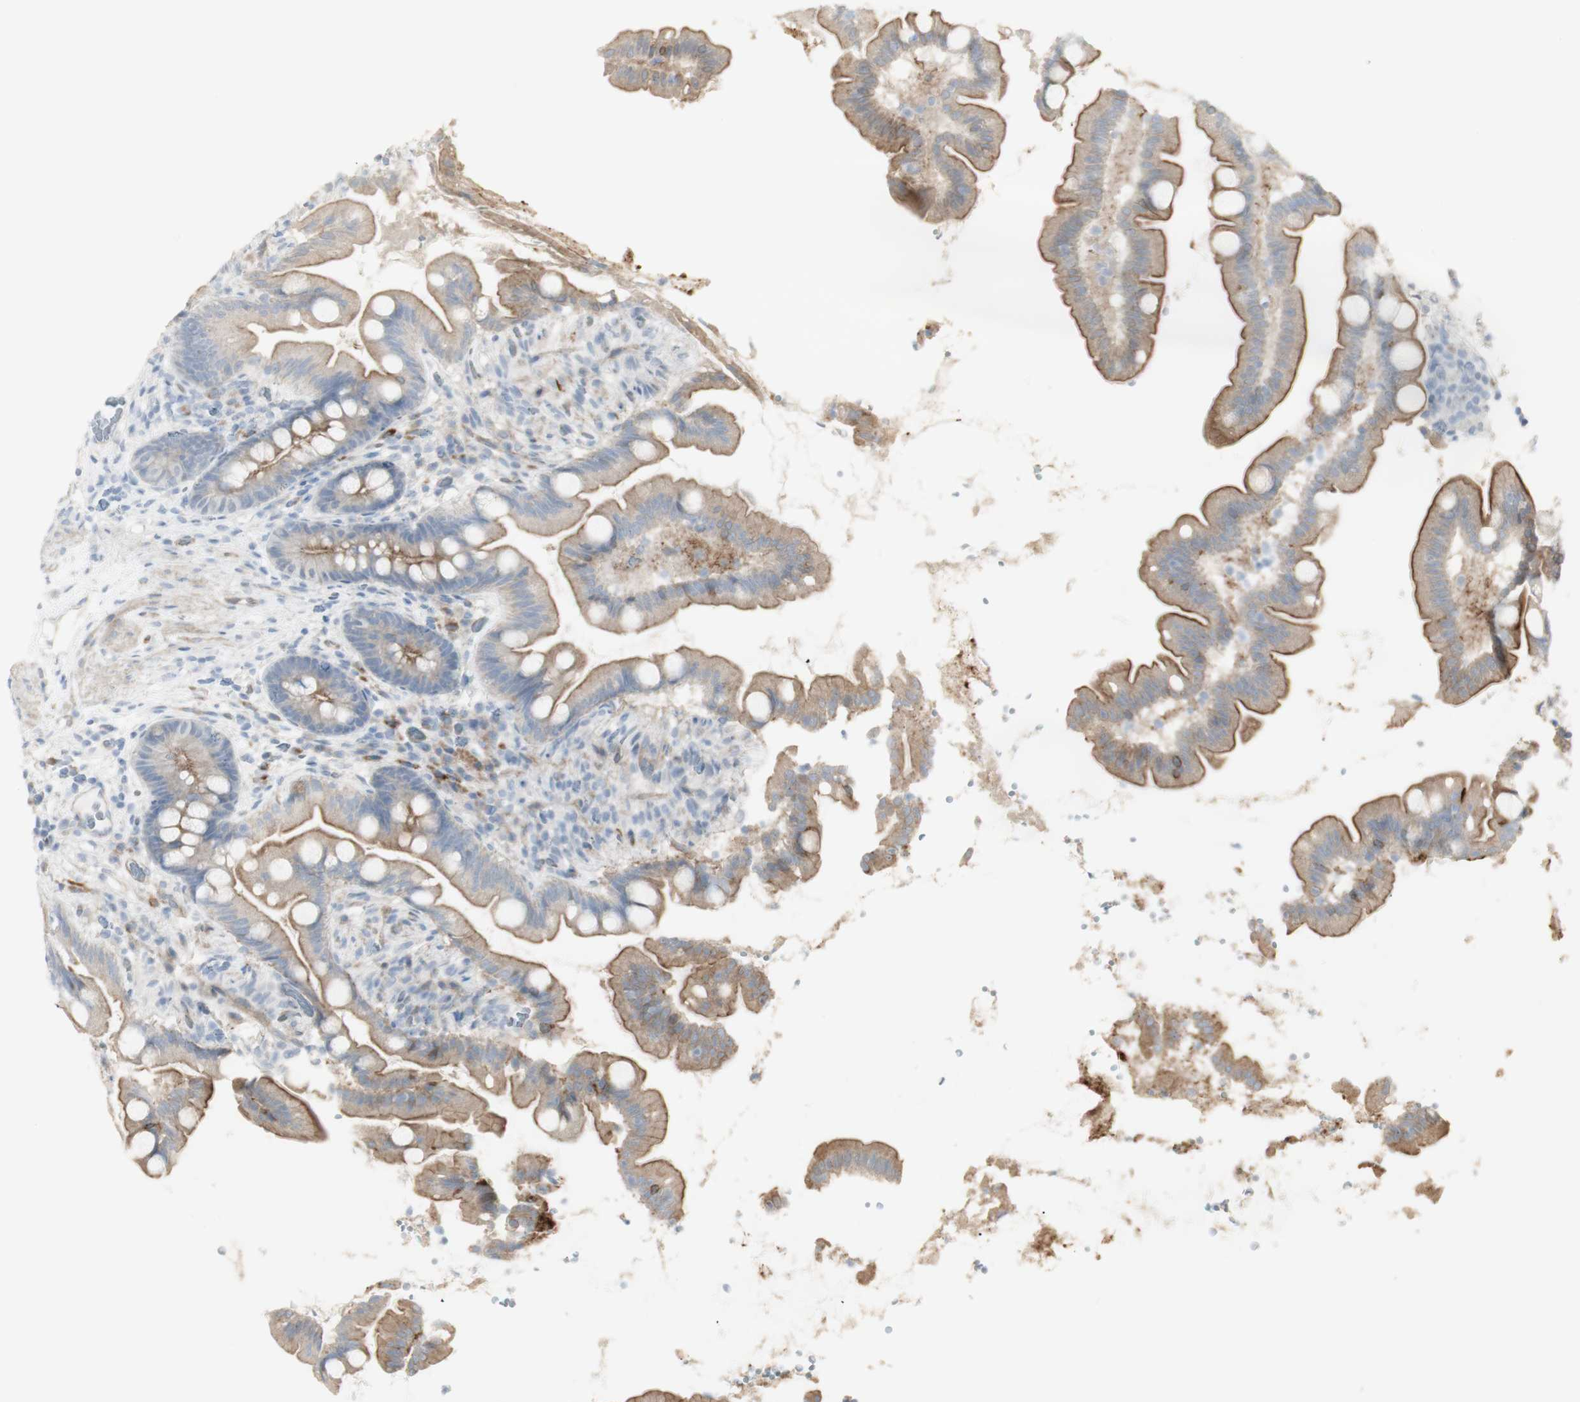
{"staining": {"intensity": "moderate", "quantity": ">75%", "location": "cytoplasmic/membranous"}, "tissue": "small intestine", "cell_type": "Glandular cells", "image_type": "normal", "snomed": [{"axis": "morphology", "description": "Normal tissue, NOS"}, {"axis": "topography", "description": "Small intestine"}], "caption": "Immunohistochemistry (IHC) image of unremarkable small intestine stained for a protein (brown), which shows medium levels of moderate cytoplasmic/membranous positivity in approximately >75% of glandular cells.", "gene": "NDST4", "patient": {"sex": "female", "age": 56}}